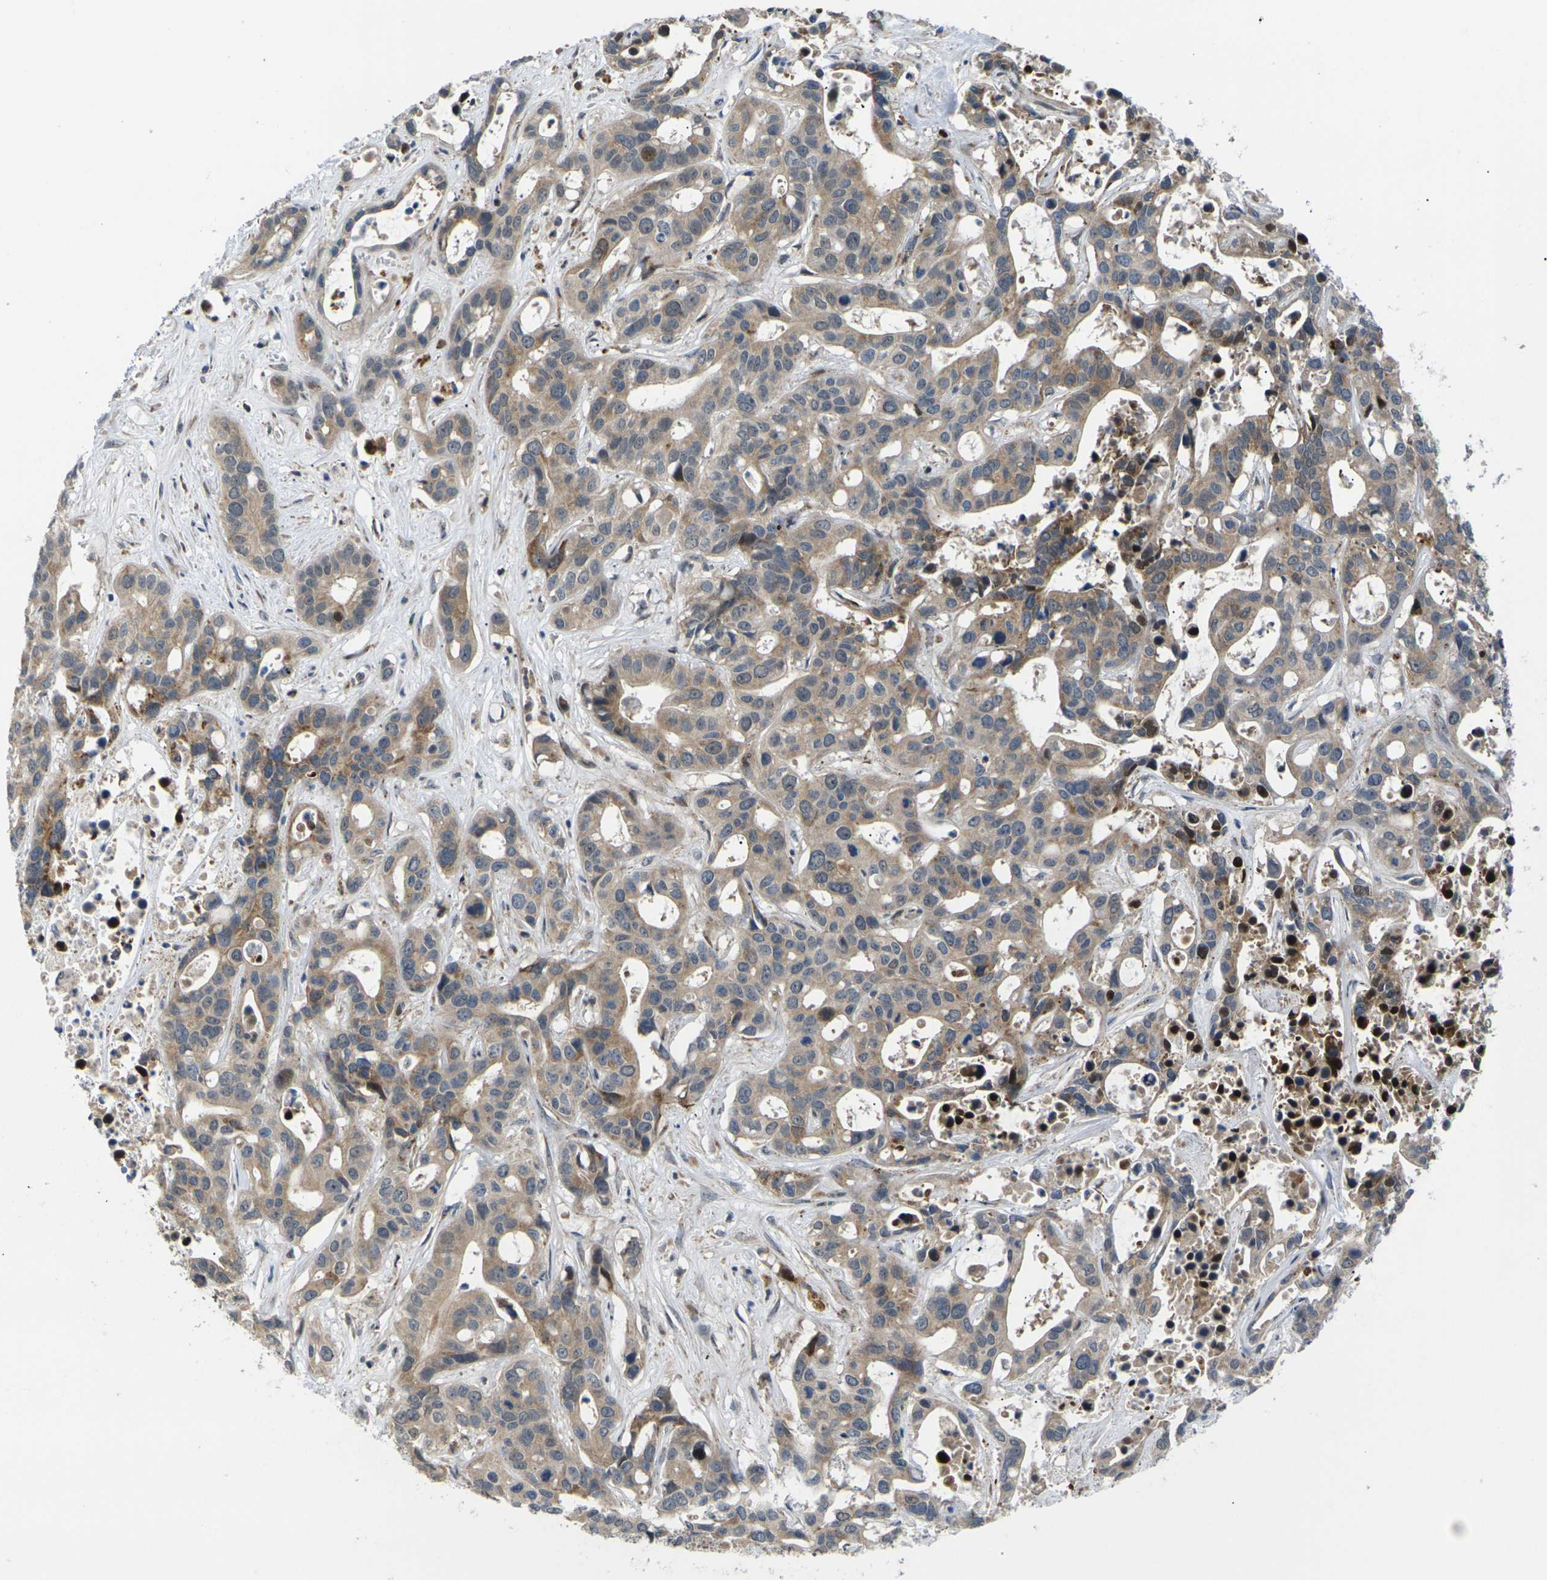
{"staining": {"intensity": "moderate", "quantity": "25%-75%", "location": "cytoplasmic/membranous"}, "tissue": "liver cancer", "cell_type": "Tumor cells", "image_type": "cancer", "snomed": [{"axis": "morphology", "description": "Cholangiocarcinoma"}, {"axis": "topography", "description": "Liver"}], "caption": "Moderate cytoplasmic/membranous staining for a protein is seen in about 25%-75% of tumor cells of liver cholangiocarcinoma using immunohistochemistry.", "gene": "RPS6KA3", "patient": {"sex": "female", "age": 65}}